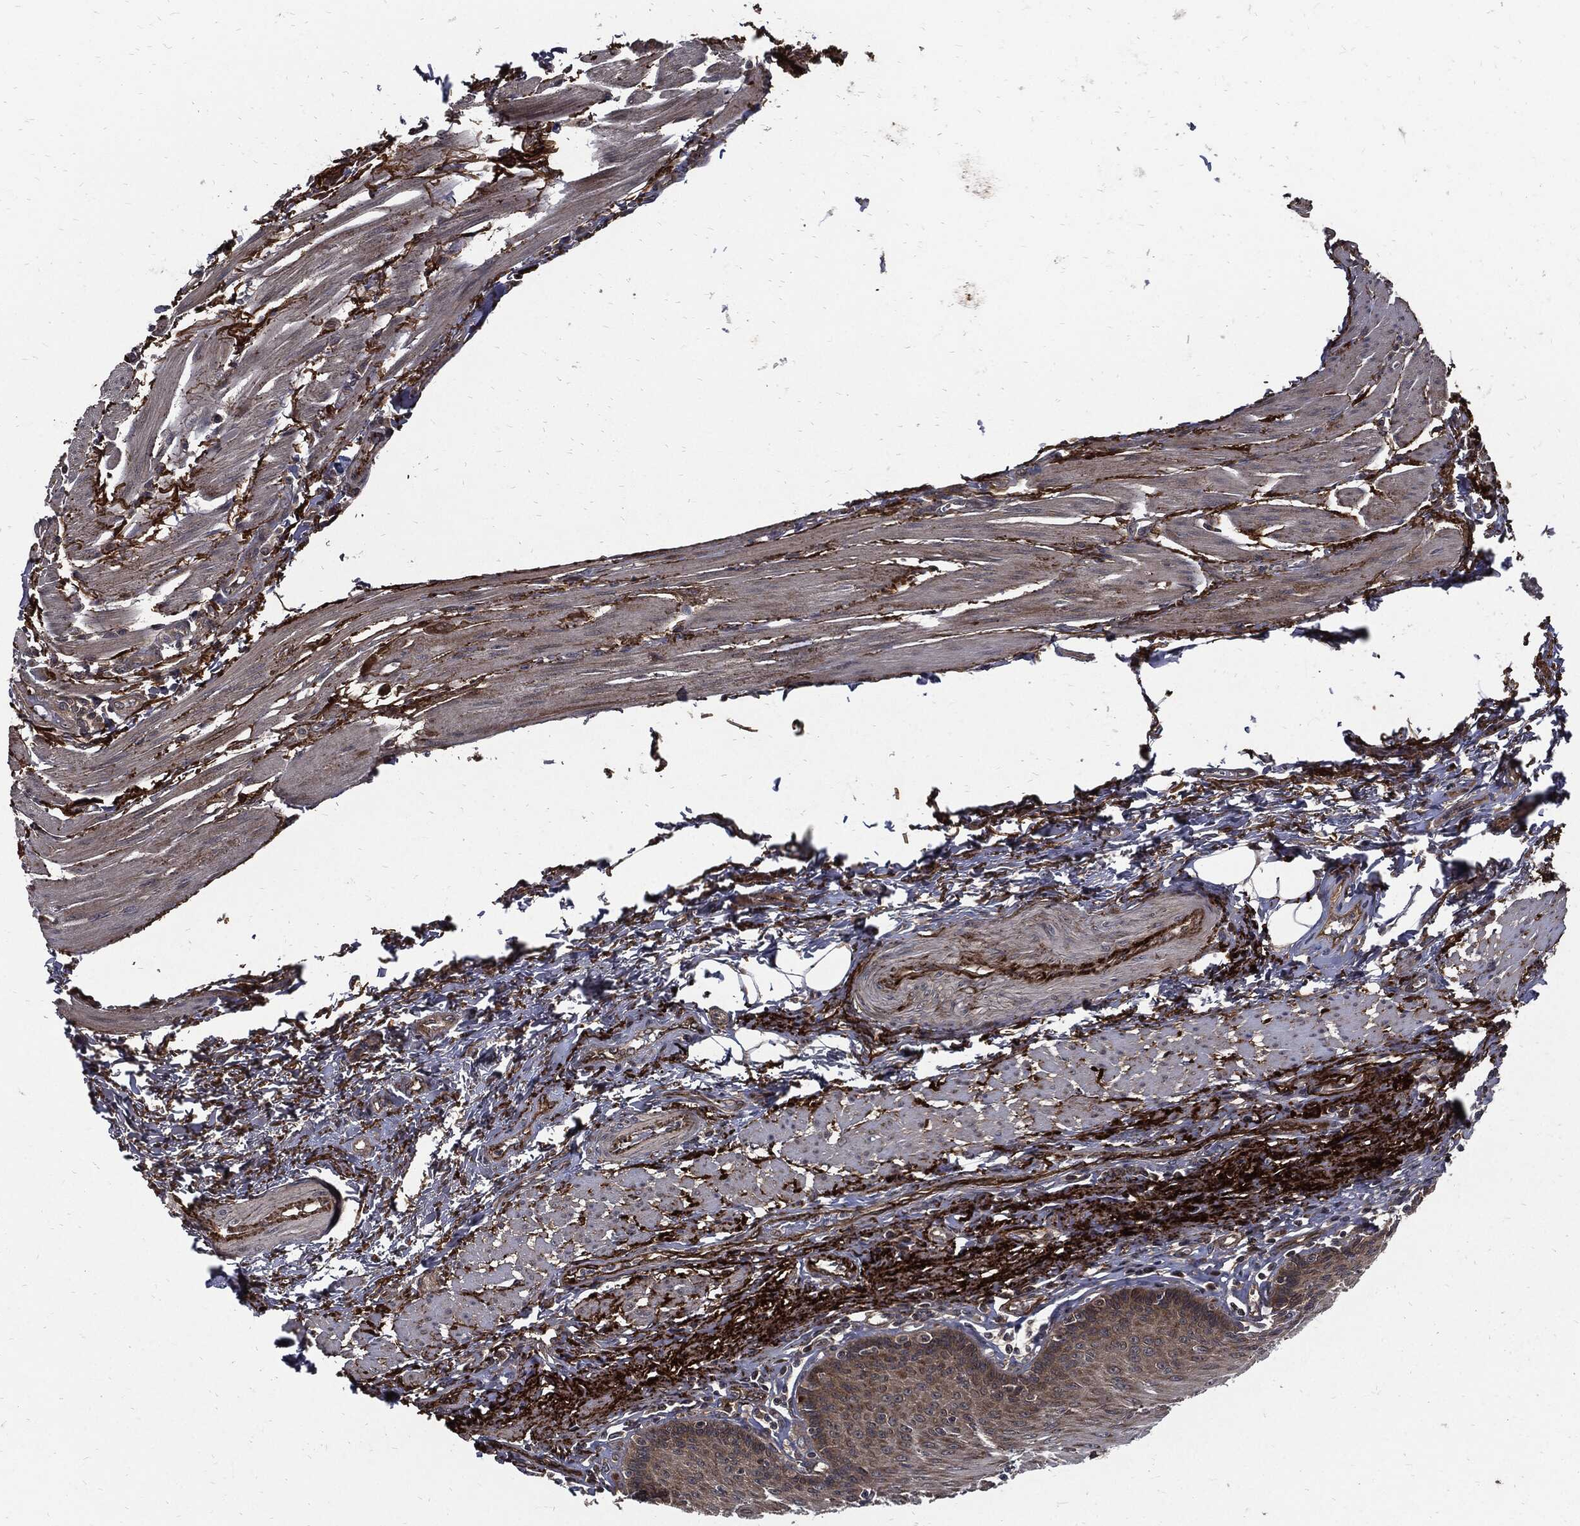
{"staining": {"intensity": "strong", "quantity": "25%-75%", "location": "cytoplasmic/membranous"}, "tissue": "esophagus", "cell_type": "Squamous epithelial cells", "image_type": "normal", "snomed": [{"axis": "morphology", "description": "Normal tissue, NOS"}, {"axis": "topography", "description": "Esophagus"}], "caption": "Esophagus stained with DAB IHC displays high levels of strong cytoplasmic/membranous staining in about 25%-75% of squamous epithelial cells. (Stains: DAB (3,3'-diaminobenzidine) in brown, nuclei in blue, Microscopy: brightfield microscopy at high magnification).", "gene": "CLU", "patient": {"sex": "male", "age": 58}}